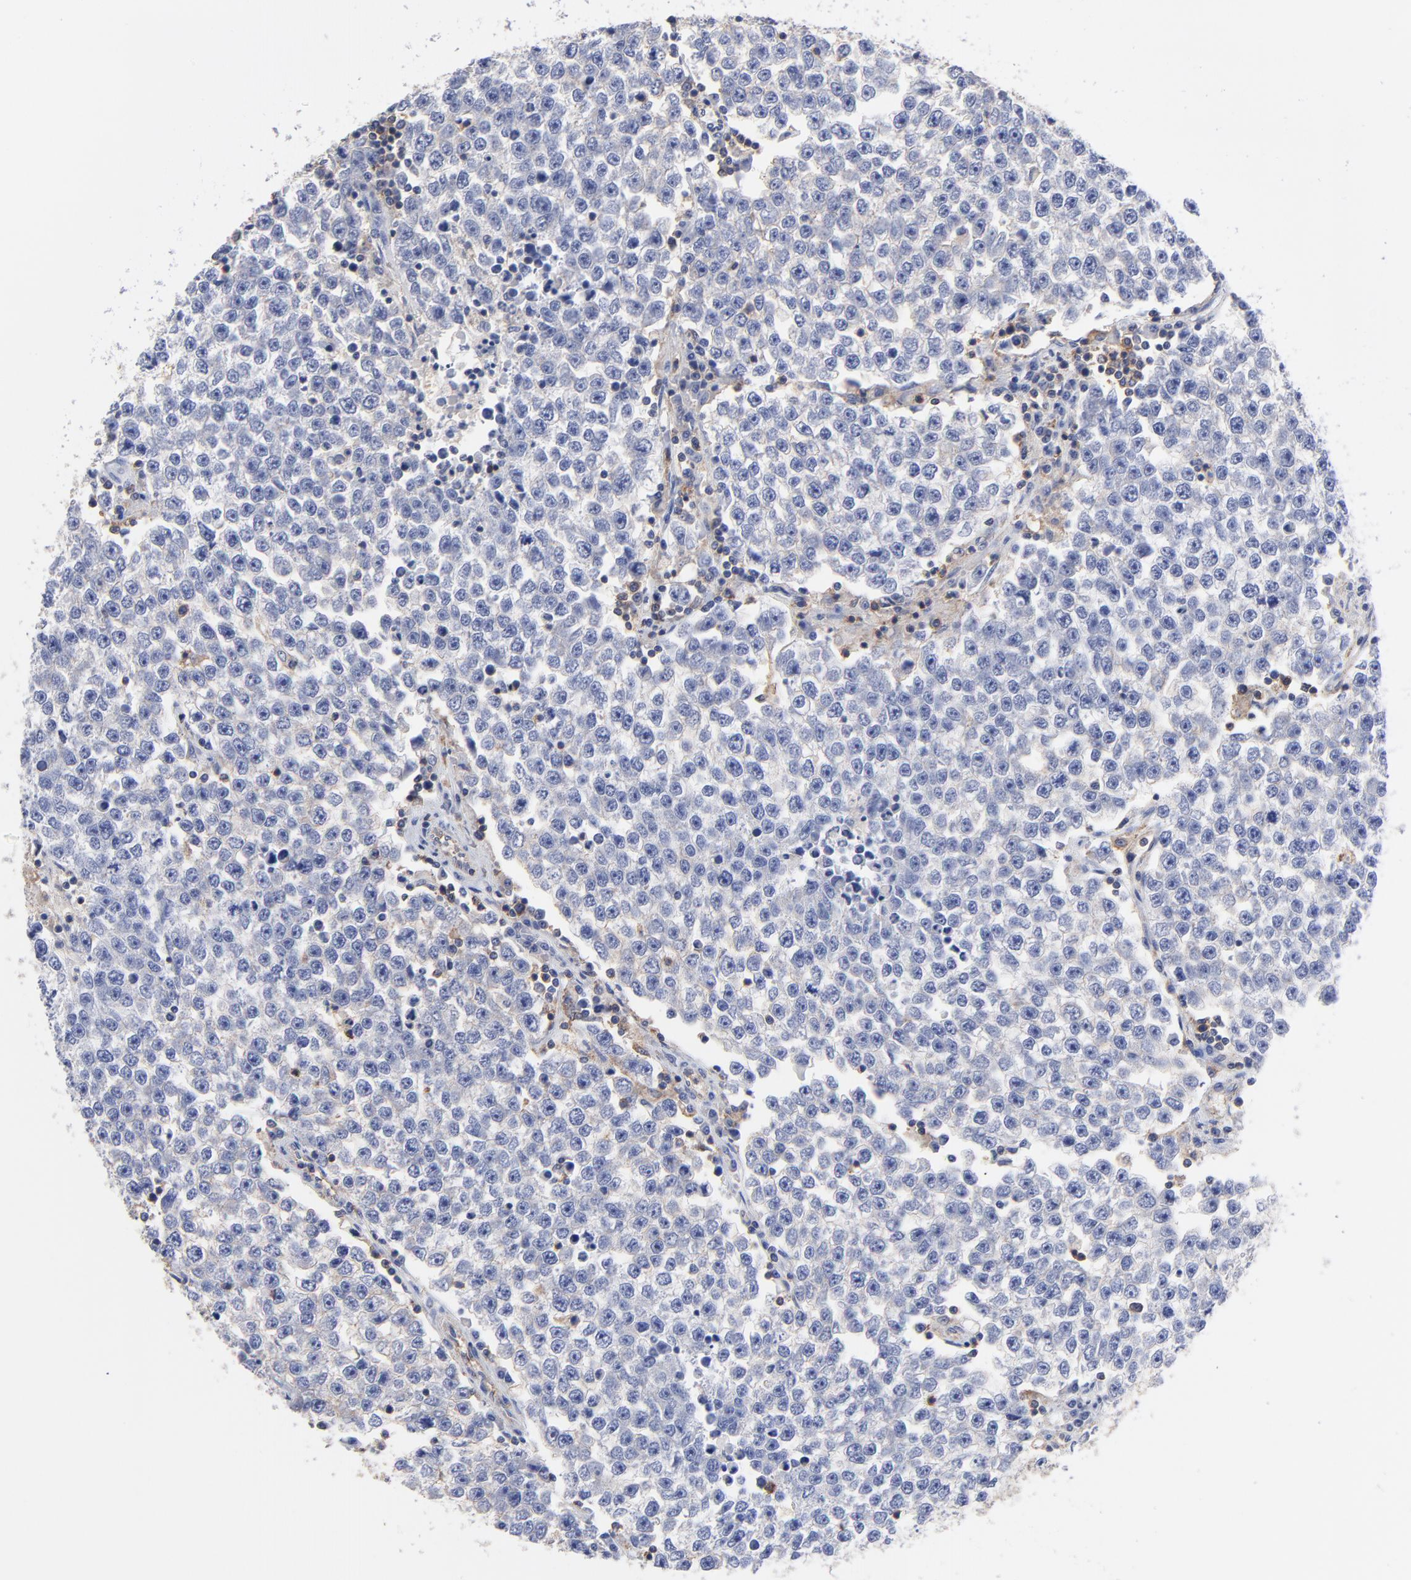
{"staining": {"intensity": "weak", "quantity": "<25%", "location": "cytoplasmic/membranous"}, "tissue": "testis cancer", "cell_type": "Tumor cells", "image_type": "cancer", "snomed": [{"axis": "morphology", "description": "Seminoma, NOS"}, {"axis": "topography", "description": "Testis"}], "caption": "Tumor cells are negative for protein expression in human testis cancer (seminoma).", "gene": "ASL", "patient": {"sex": "male", "age": 36}}